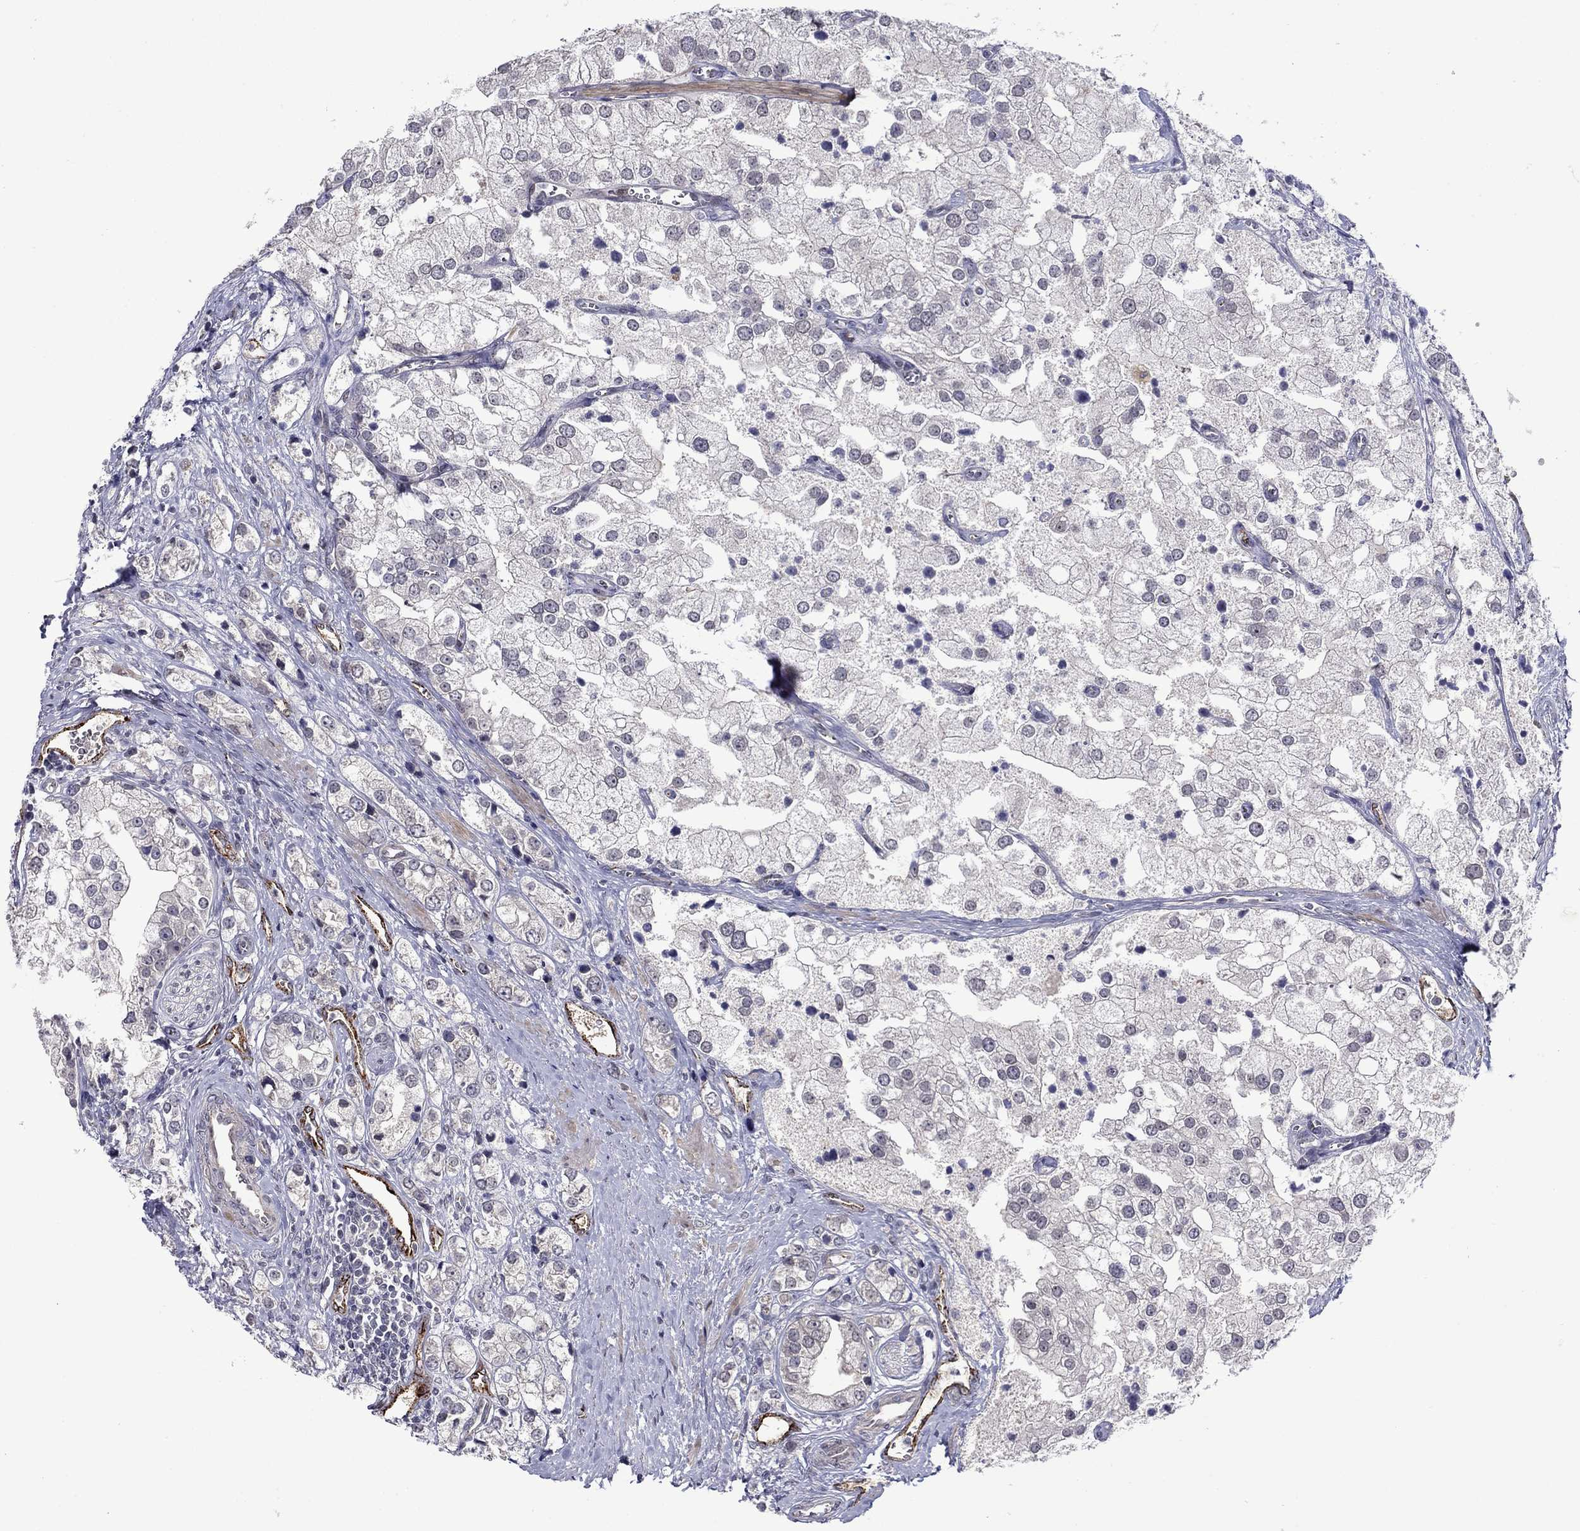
{"staining": {"intensity": "negative", "quantity": "none", "location": "none"}, "tissue": "prostate cancer", "cell_type": "Tumor cells", "image_type": "cancer", "snomed": [{"axis": "morphology", "description": "Adenocarcinoma, NOS"}, {"axis": "topography", "description": "Prostate and seminal vesicle, NOS"}, {"axis": "topography", "description": "Prostate"}], "caption": "Tumor cells show no significant expression in prostate adenocarcinoma.", "gene": "SLITRK1", "patient": {"sex": "male", "age": 79}}